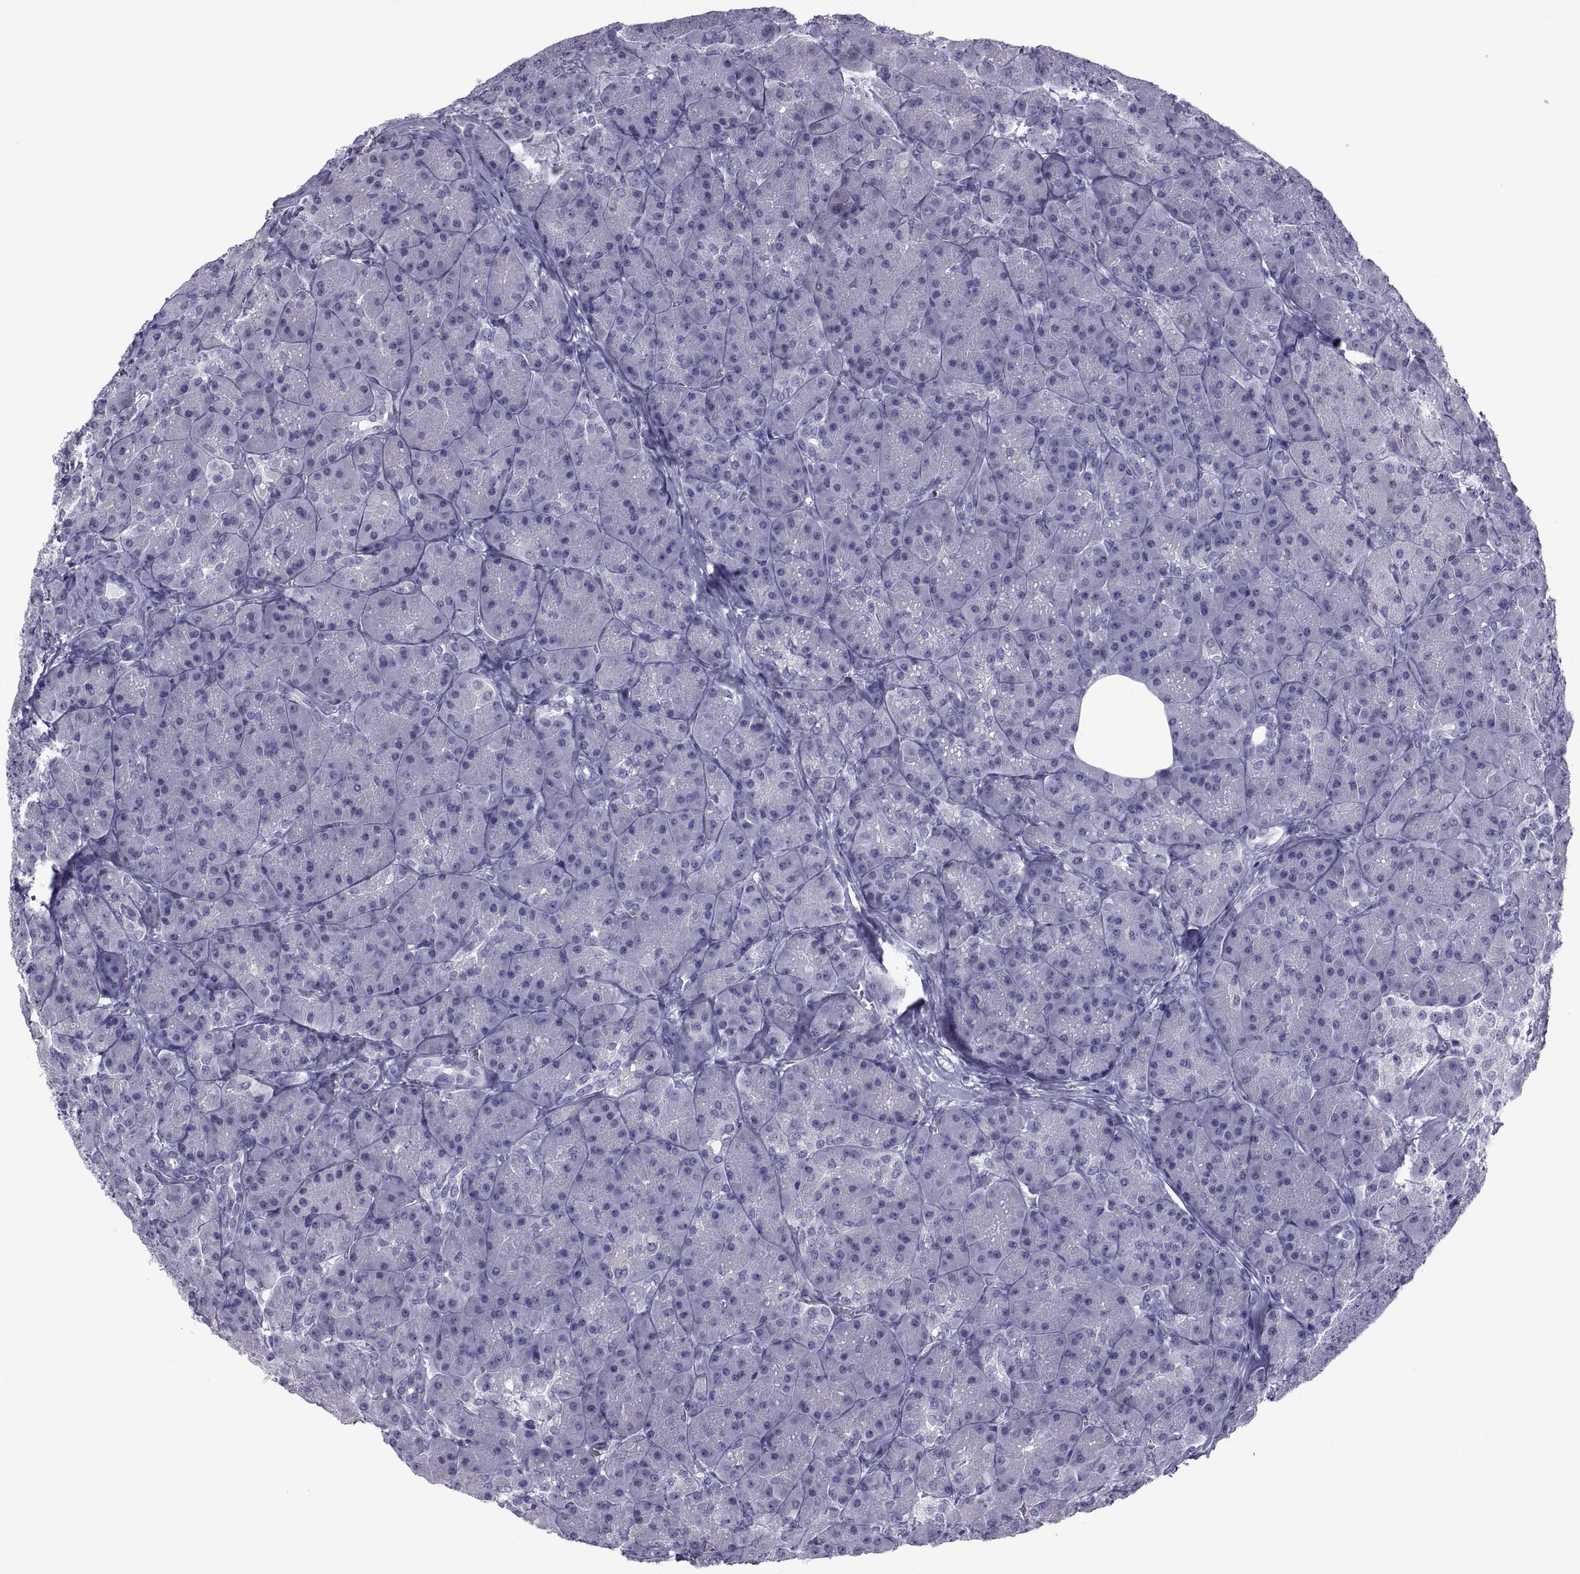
{"staining": {"intensity": "negative", "quantity": "none", "location": "none"}, "tissue": "pancreas", "cell_type": "Exocrine glandular cells", "image_type": "normal", "snomed": [{"axis": "morphology", "description": "Normal tissue, NOS"}, {"axis": "topography", "description": "Pancreas"}], "caption": "High magnification brightfield microscopy of benign pancreas stained with DAB (3,3'-diaminobenzidine) (brown) and counterstained with hematoxylin (blue): exocrine glandular cells show no significant positivity.", "gene": "MAGEB1", "patient": {"sex": "male", "age": 57}}